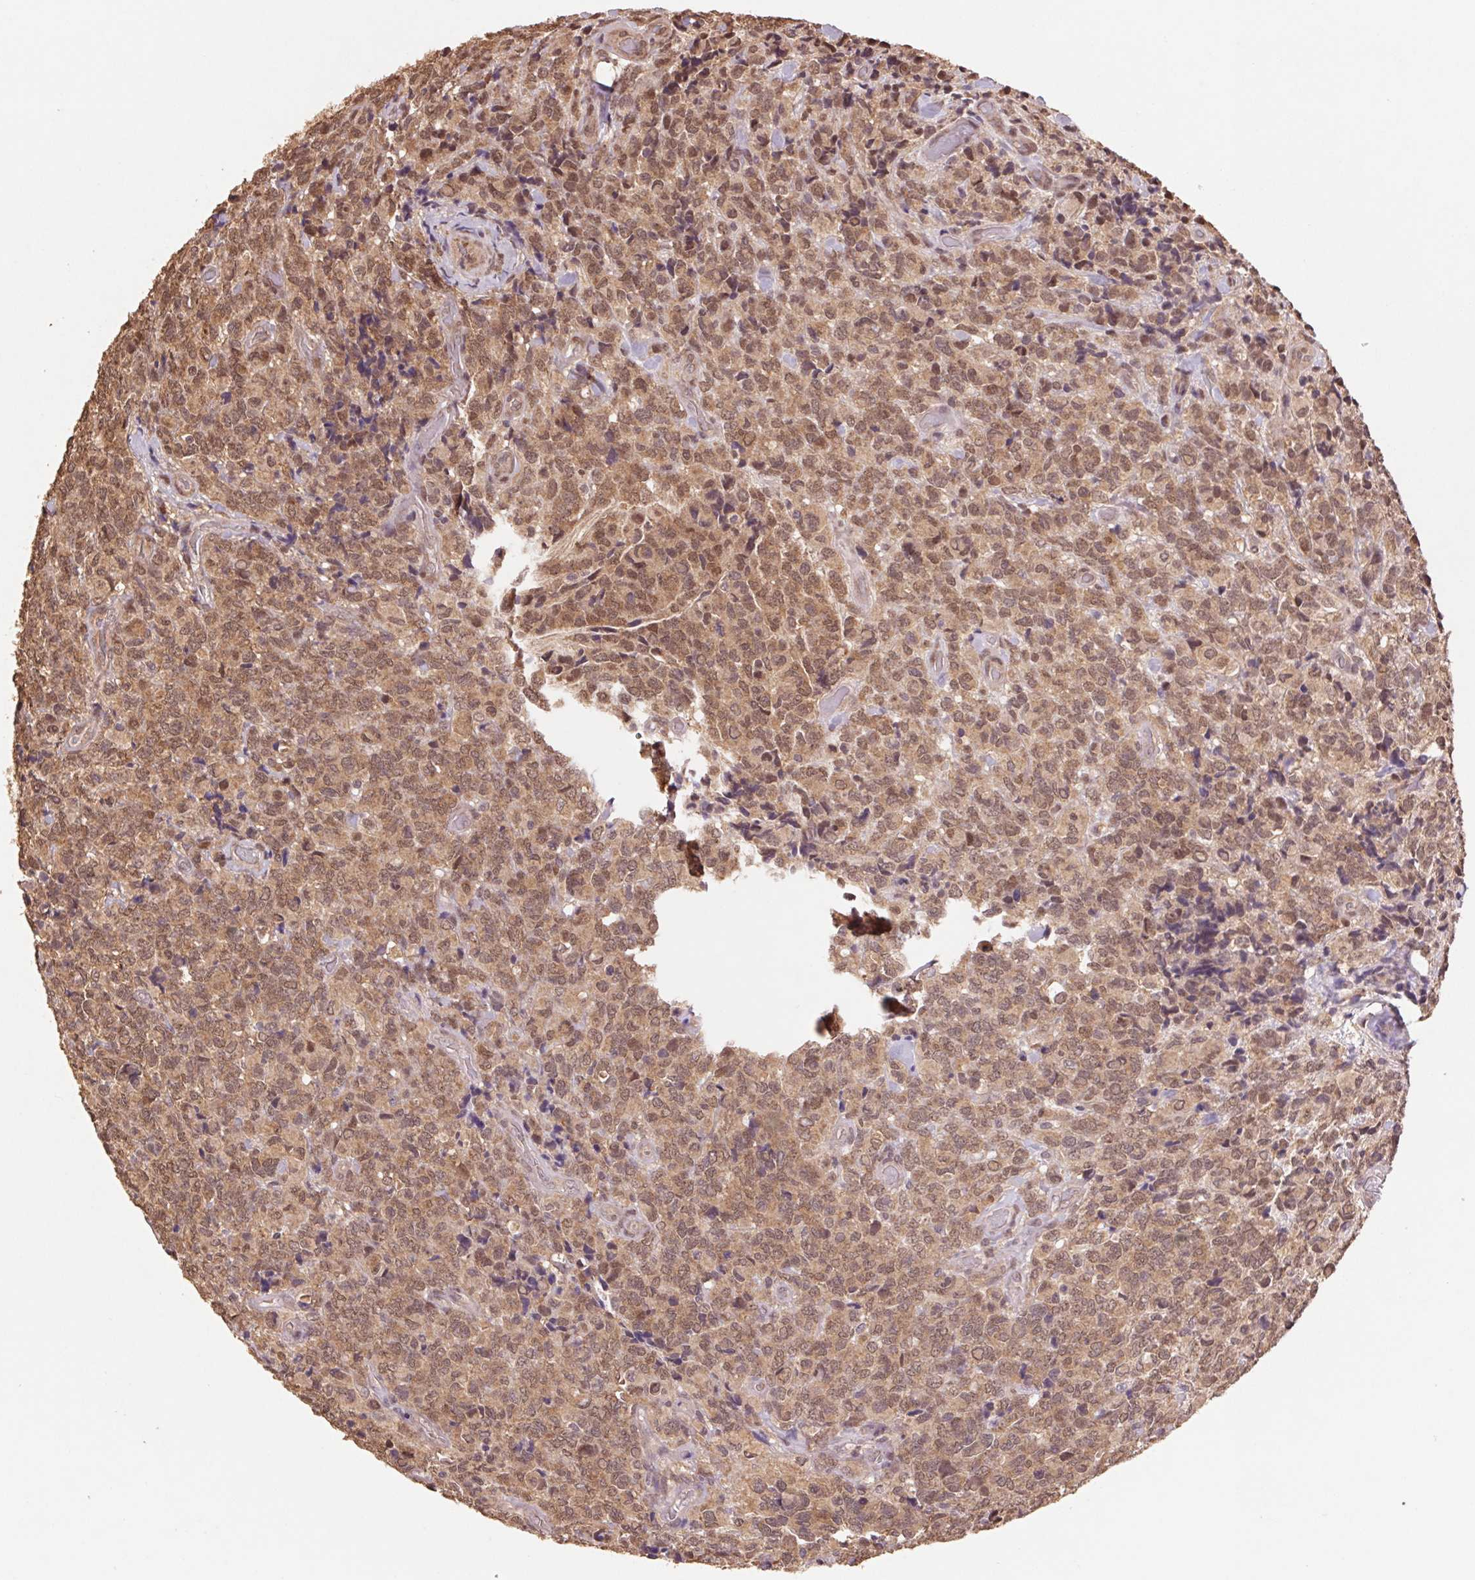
{"staining": {"intensity": "moderate", "quantity": ">75%", "location": "cytoplasmic/membranous,nuclear"}, "tissue": "glioma", "cell_type": "Tumor cells", "image_type": "cancer", "snomed": [{"axis": "morphology", "description": "Glioma, malignant, High grade"}, {"axis": "topography", "description": "Brain"}], "caption": "Immunohistochemical staining of glioma shows moderate cytoplasmic/membranous and nuclear protein expression in about >75% of tumor cells.", "gene": "CUTA", "patient": {"sex": "male", "age": 39}}